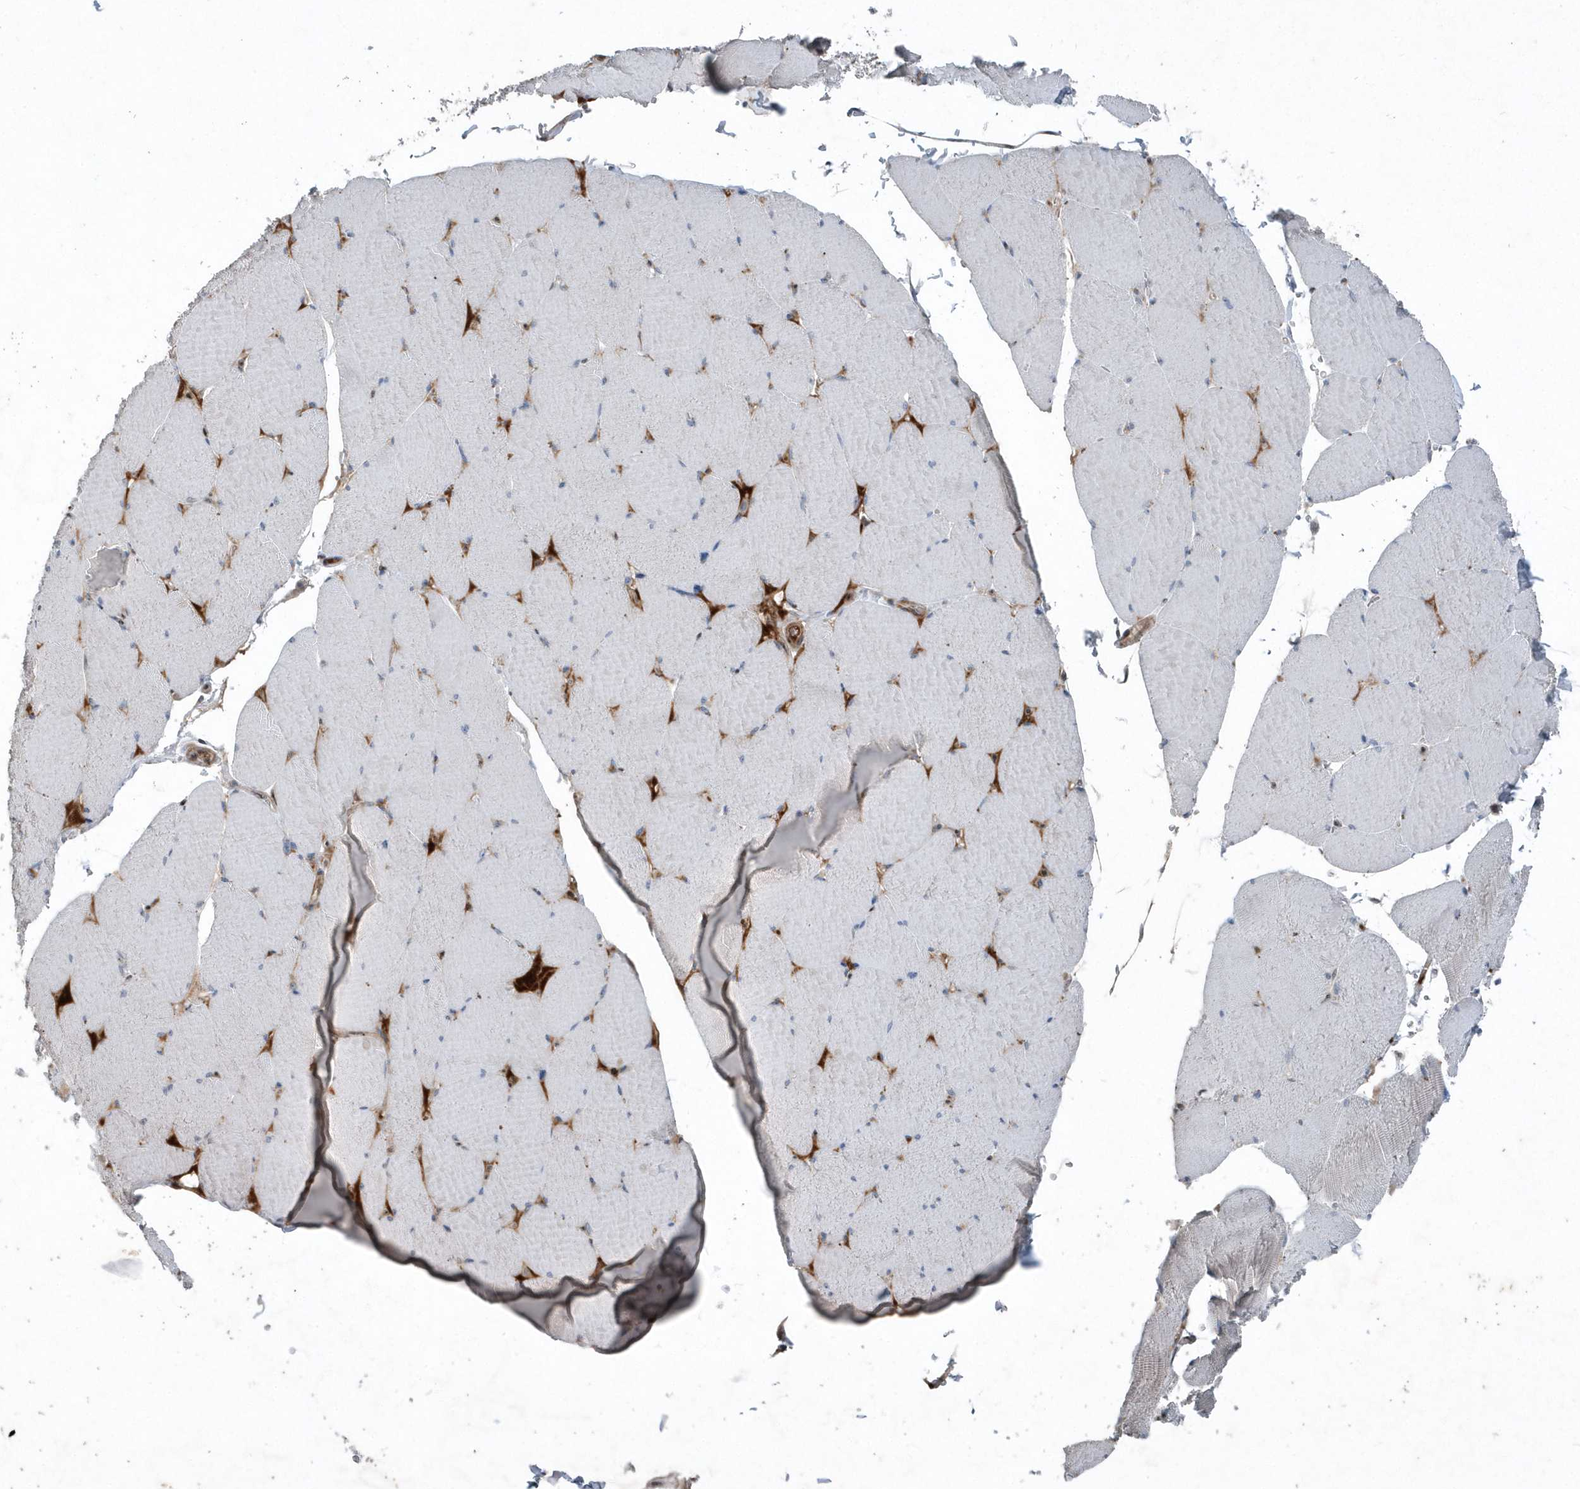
{"staining": {"intensity": "negative", "quantity": "none", "location": "none"}, "tissue": "skeletal muscle", "cell_type": "Myocytes", "image_type": "normal", "snomed": [{"axis": "morphology", "description": "Normal tissue, NOS"}, {"axis": "topography", "description": "Skeletal muscle"}, {"axis": "topography", "description": "Head-Neck"}], "caption": "Immunohistochemical staining of unremarkable skeletal muscle shows no significant staining in myocytes. The staining is performed using DAB (3,3'-diaminobenzidine) brown chromogen with nuclei counter-stained in using hematoxylin.", "gene": "QTRT2", "patient": {"sex": "male", "age": 66}}